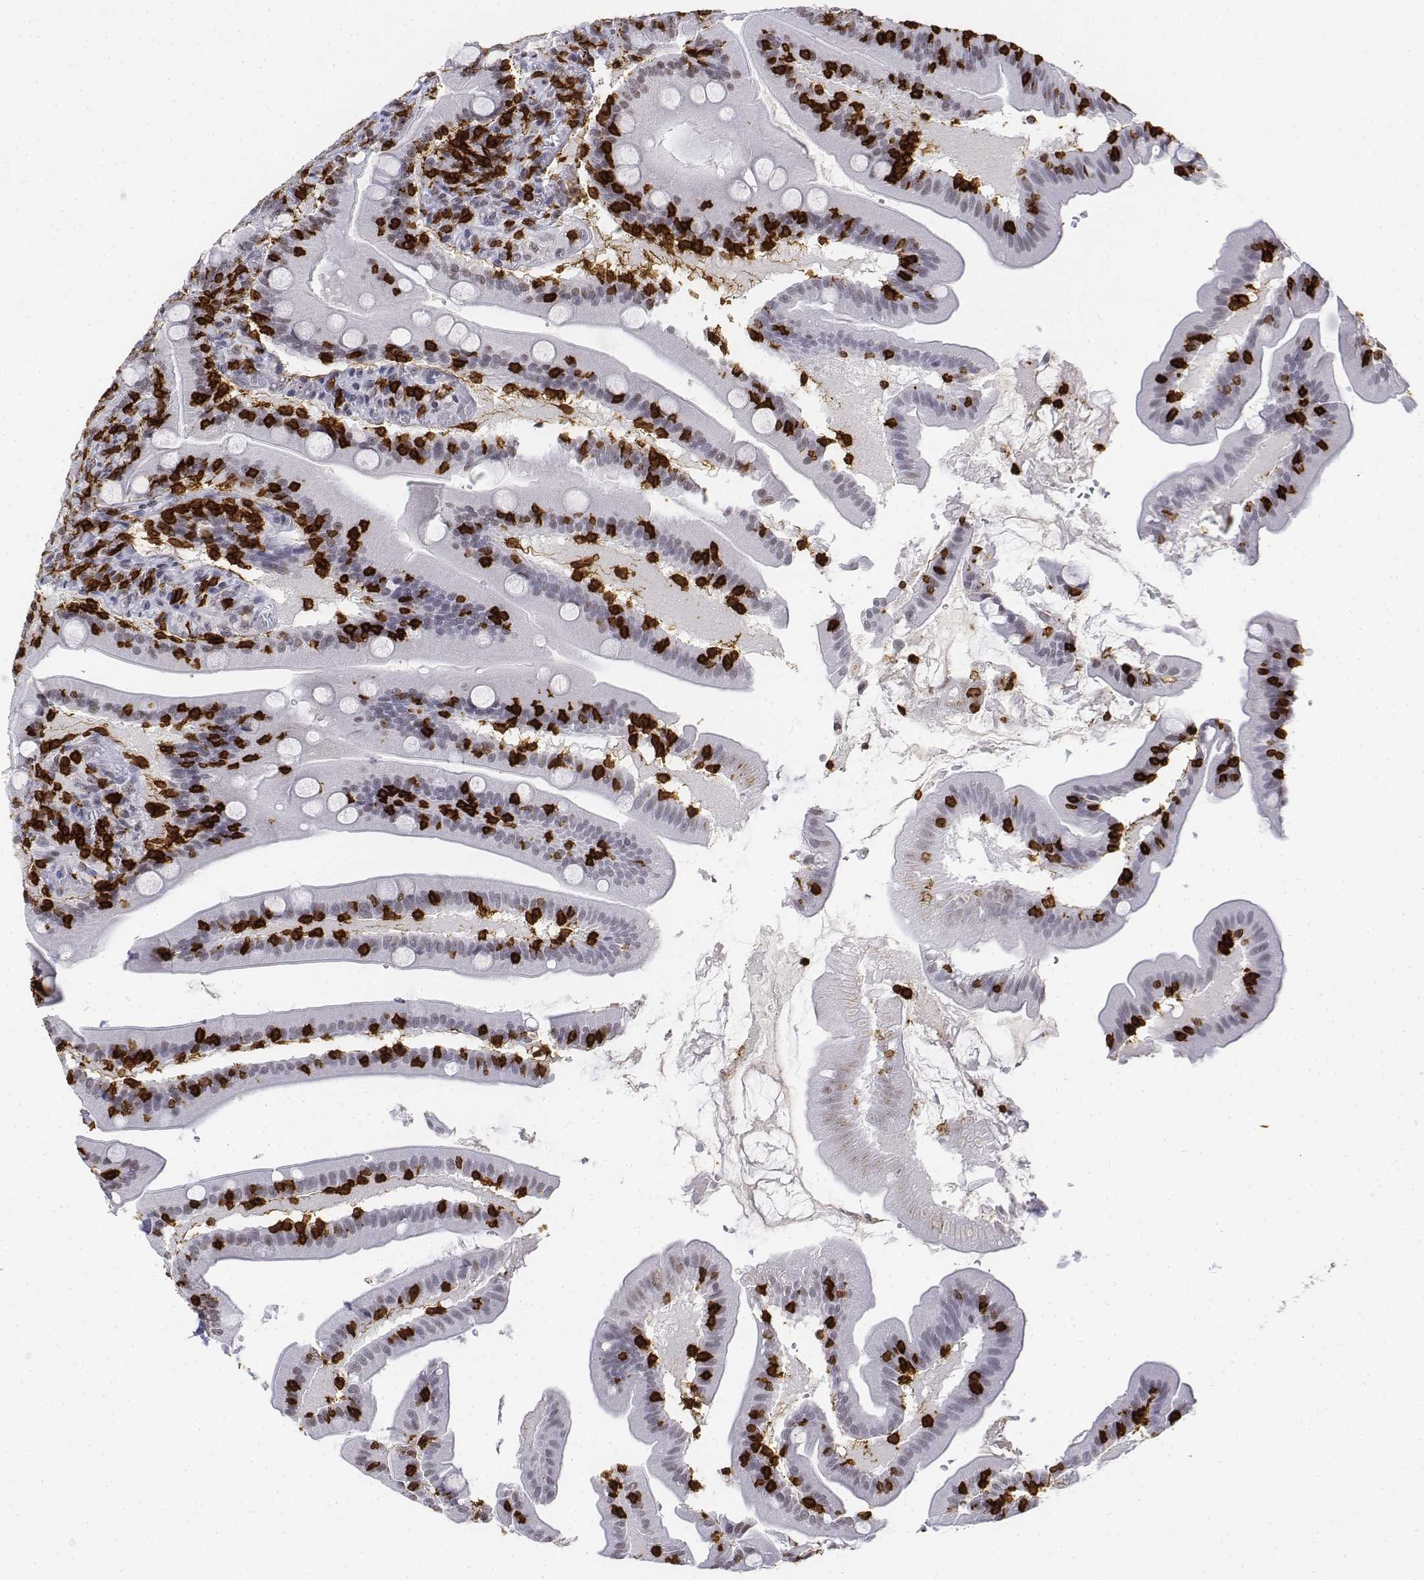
{"staining": {"intensity": "weak", "quantity": "<25%", "location": "nuclear"}, "tissue": "small intestine", "cell_type": "Glandular cells", "image_type": "normal", "snomed": [{"axis": "morphology", "description": "Normal tissue, NOS"}, {"axis": "topography", "description": "Small intestine"}], "caption": "Immunohistochemistry of unremarkable human small intestine demonstrates no positivity in glandular cells. Nuclei are stained in blue.", "gene": "CD3E", "patient": {"sex": "male", "age": 37}}